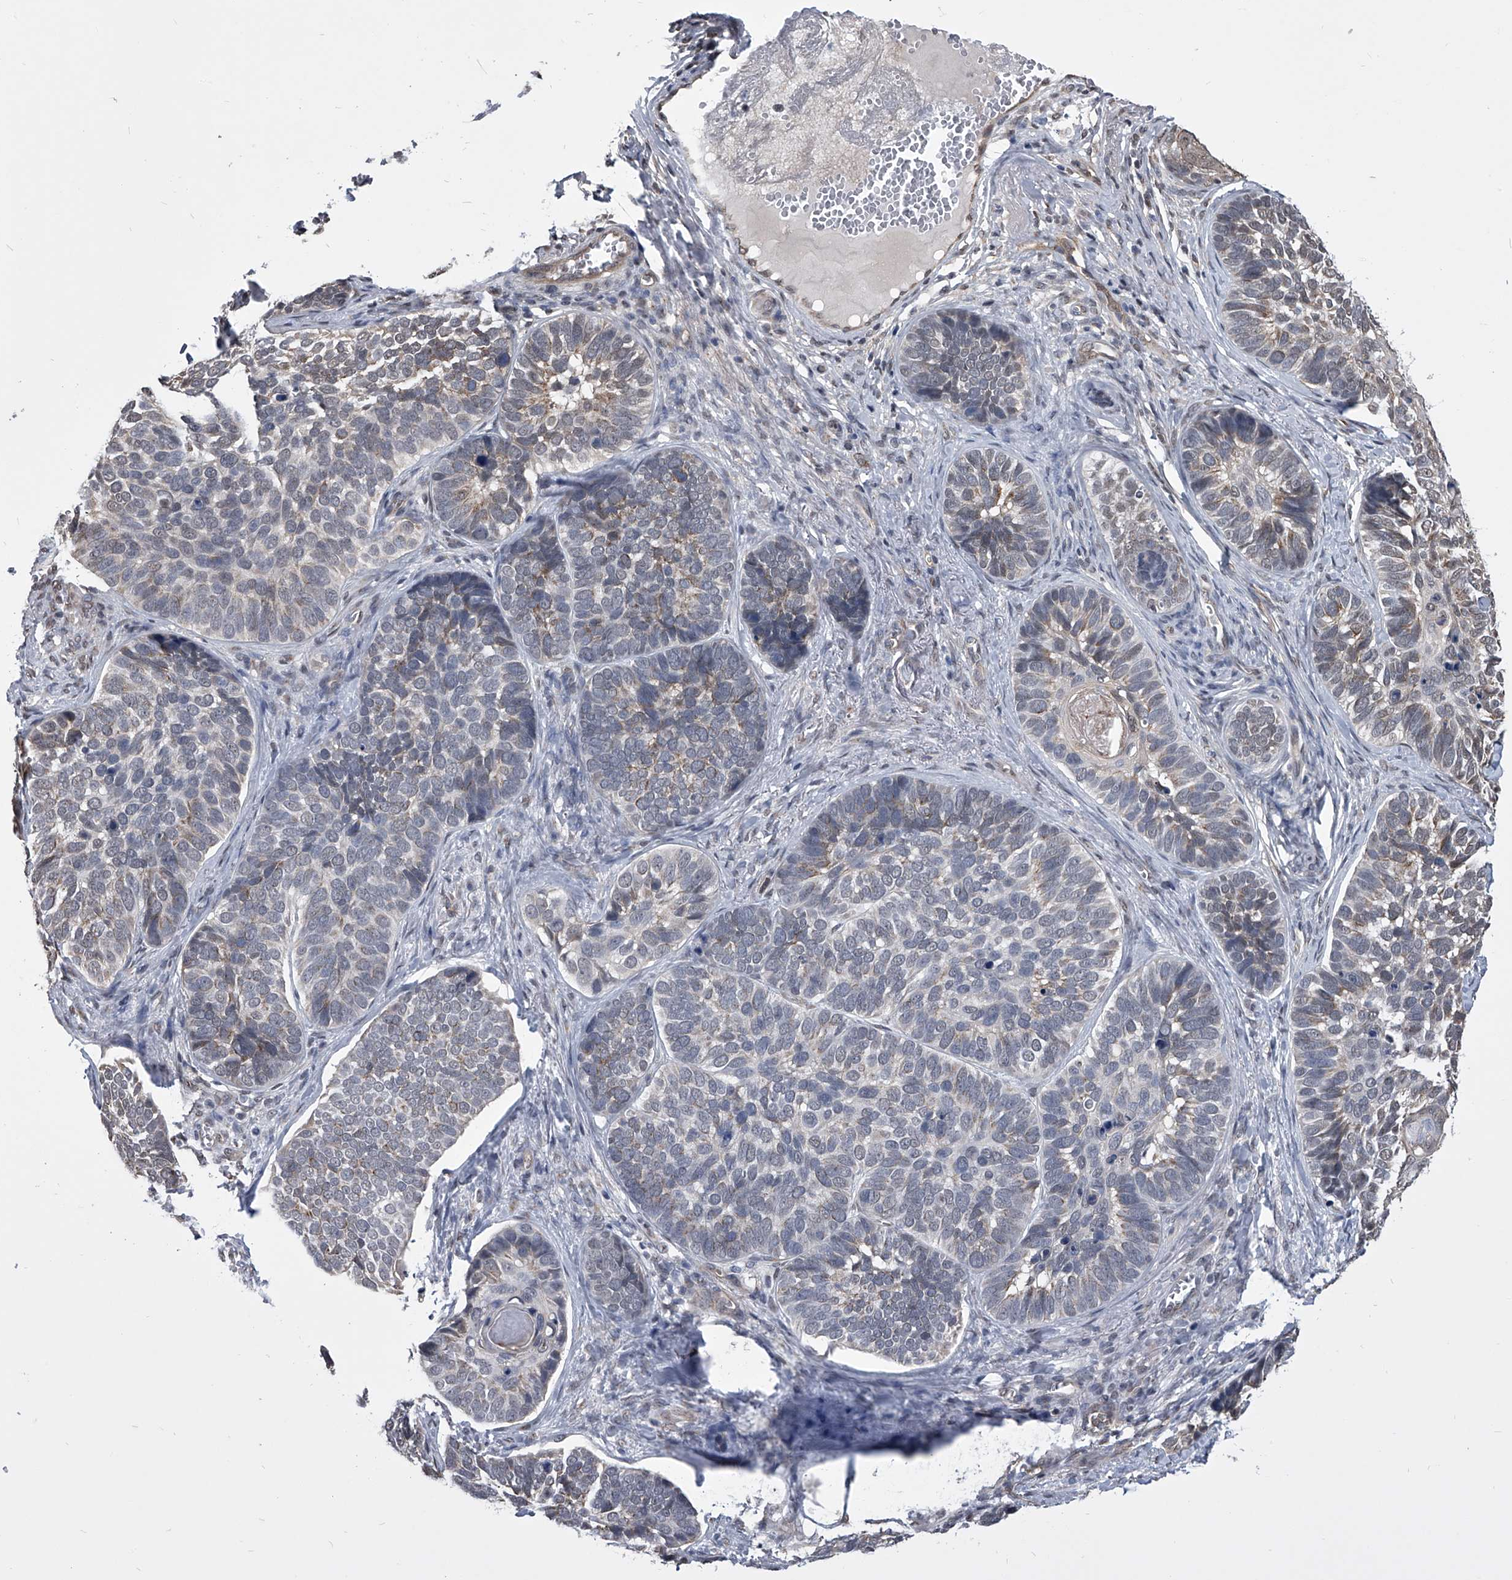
{"staining": {"intensity": "negative", "quantity": "none", "location": "none"}, "tissue": "skin cancer", "cell_type": "Tumor cells", "image_type": "cancer", "snomed": [{"axis": "morphology", "description": "Basal cell carcinoma"}, {"axis": "topography", "description": "Skin"}], "caption": "This is an immunohistochemistry photomicrograph of human skin basal cell carcinoma. There is no positivity in tumor cells.", "gene": "ZNF76", "patient": {"sex": "male", "age": 62}}